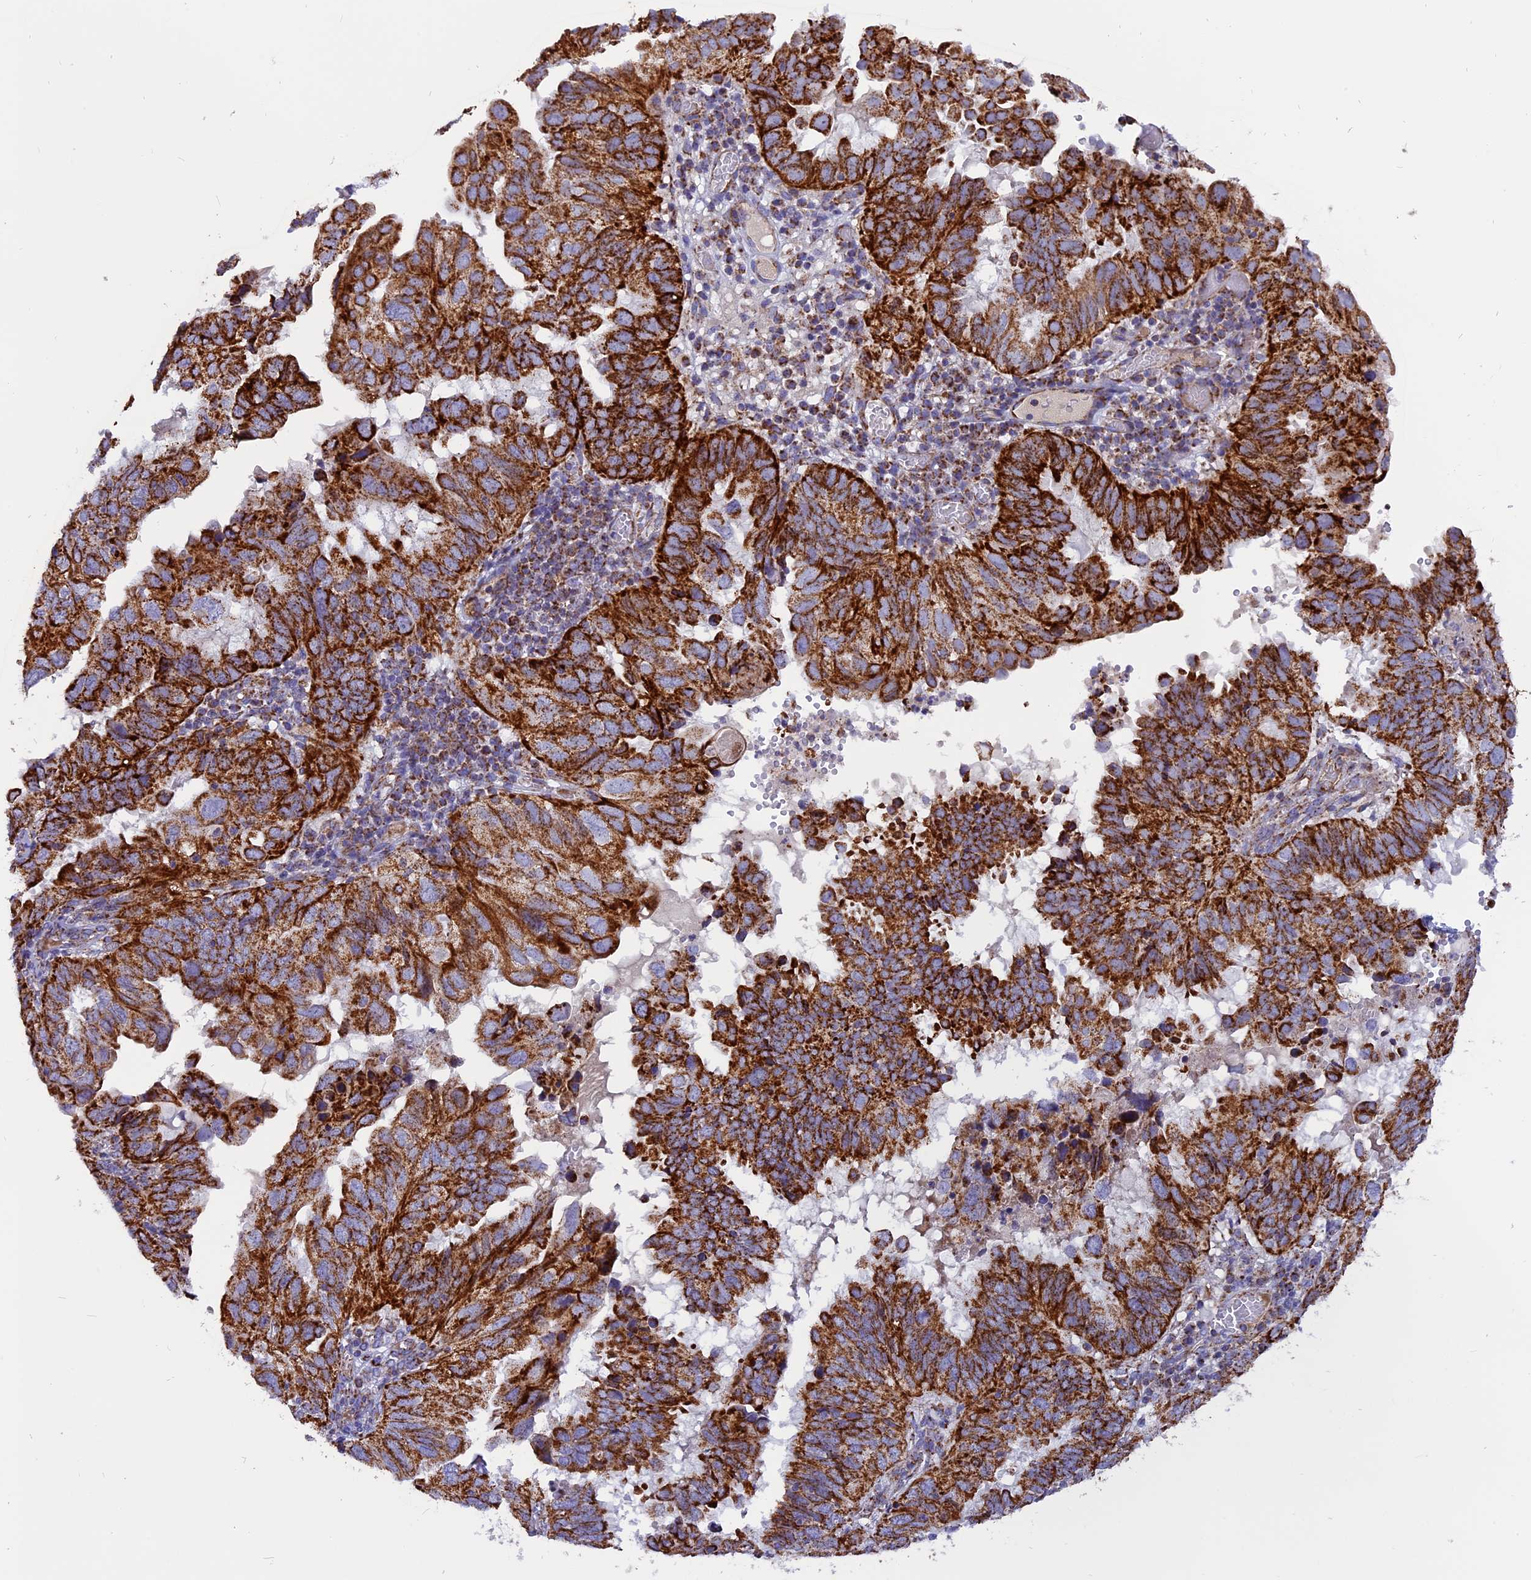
{"staining": {"intensity": "strong", "quantity": ">75%", "location": "cytoplasmic/membranous"}, "tissue": "endometrial cancer", "cell_type": "Tumor cells", "image_type": "cancer", "snomed": [{"axis": "morphology", "description": "Adenocarcinoma, NOS"}, {"axis": "topography", "description": "Uterus"}], "caption": "IHC micrograph of human endometrial cancer (adenocarcinoma) stained for a protein (brown), which shows high levels of strong cytoplasmic/membranous positivity in approximately >75% of tumor cells.", "gene": "MRPS34", "patient": {"sex": "female", "age": 77}}